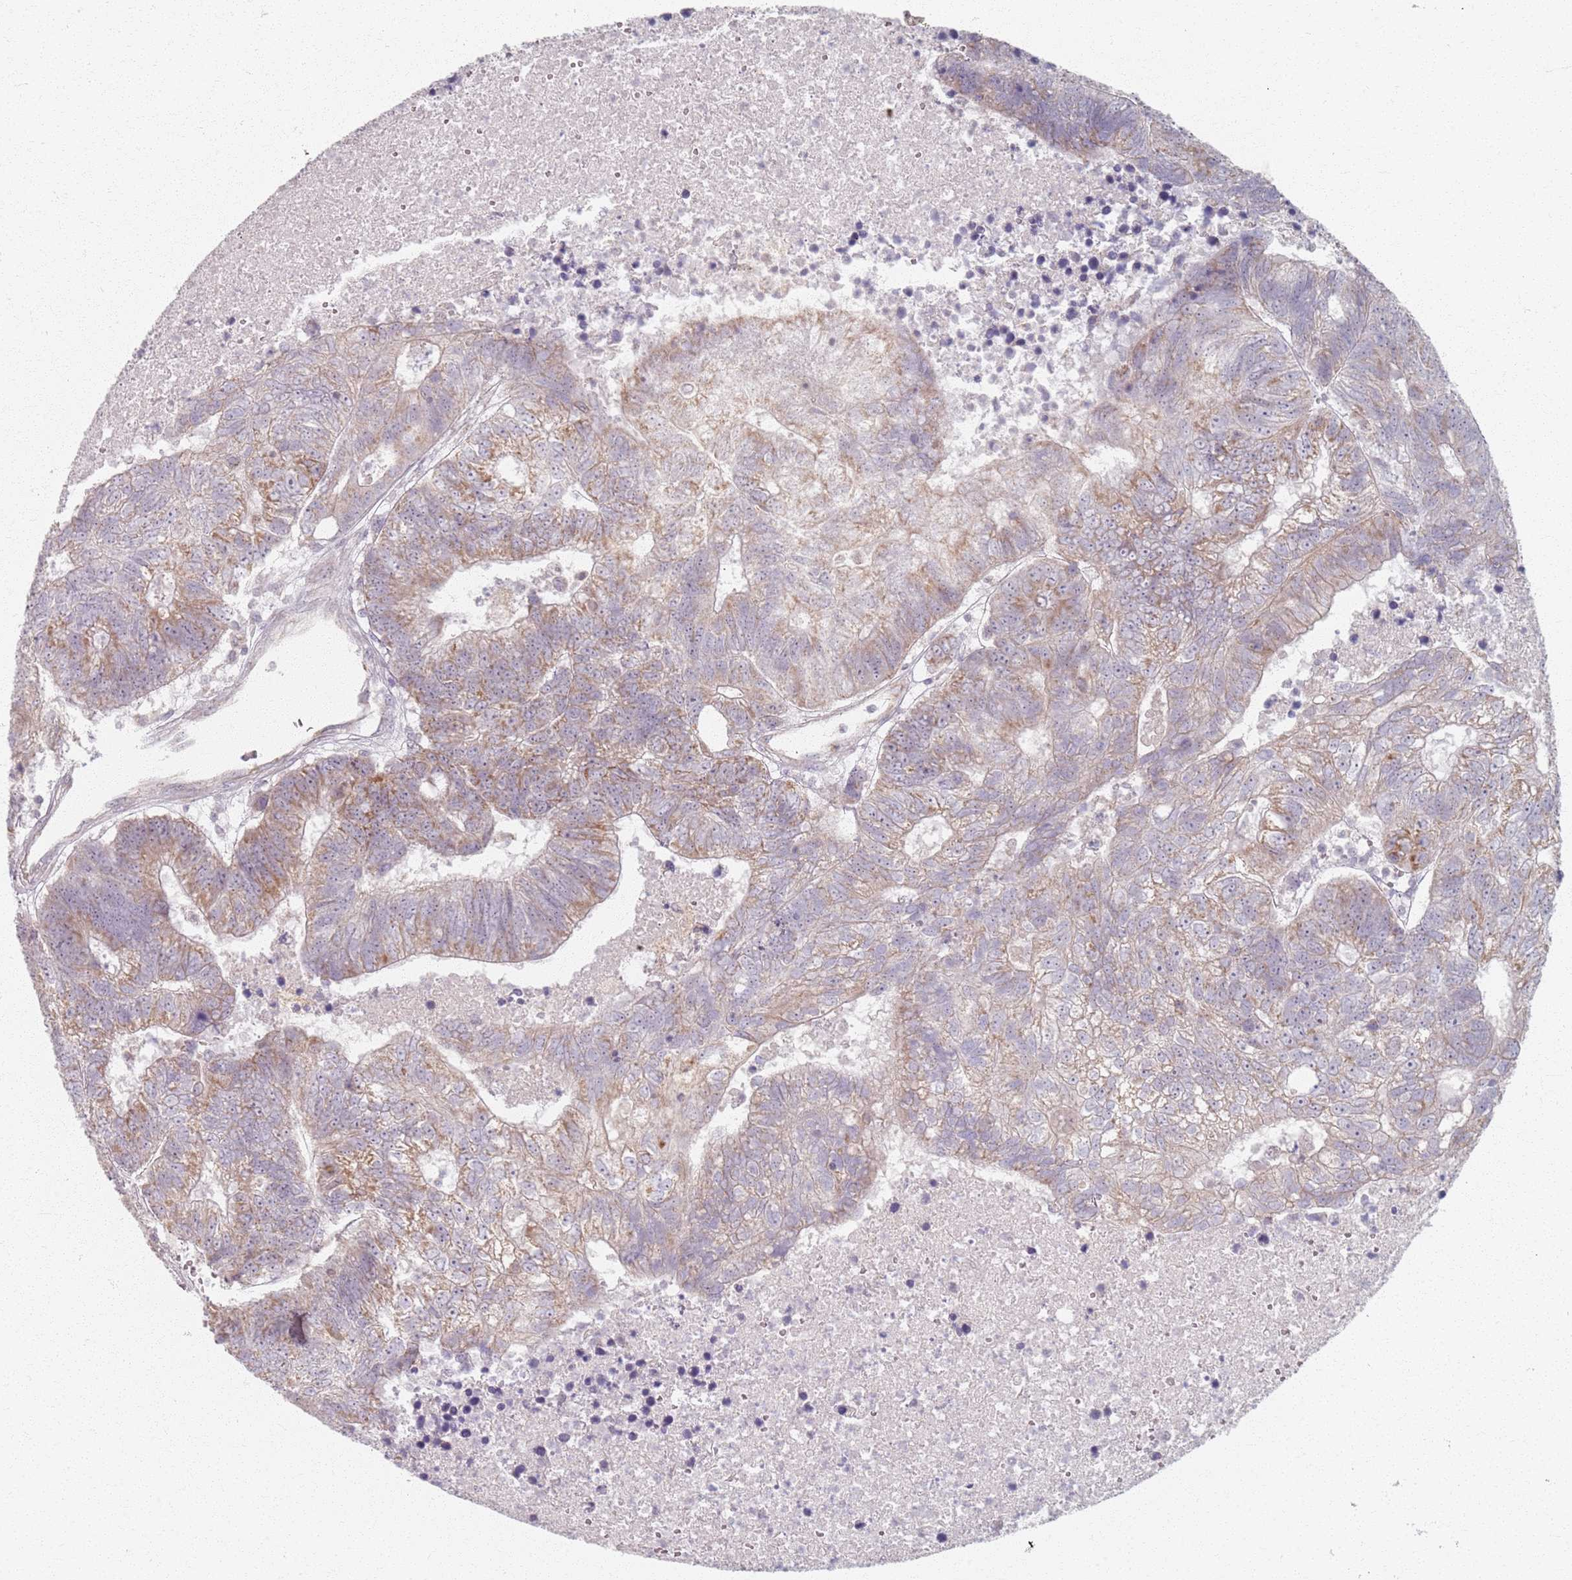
{"staining": {"intensity": "weak", "quantity": "25%-75%", "location": "cytoplasmic/membranous"}, "tissue": "colorectal cancer", "cell_type": "Tumor cells", "image_type": "cancer", "snomed": [{"axis": "morphology", "description": "Adenocarcinoma, NOS"}, {"axis": "topography", "description": "Colon"}], "caption": "Colorectal cancer (adenocarcinoma) tissue reveals weak cytoplasmic/membranous expression in approximately 25%-75% of tumor cells (Stains: DAB in brown, nuclei in blue, Microscopy: brightfield microscopy at high magnification).", "gene": "PKD2L2", "patient": {"sex": "female", "age": 48}}